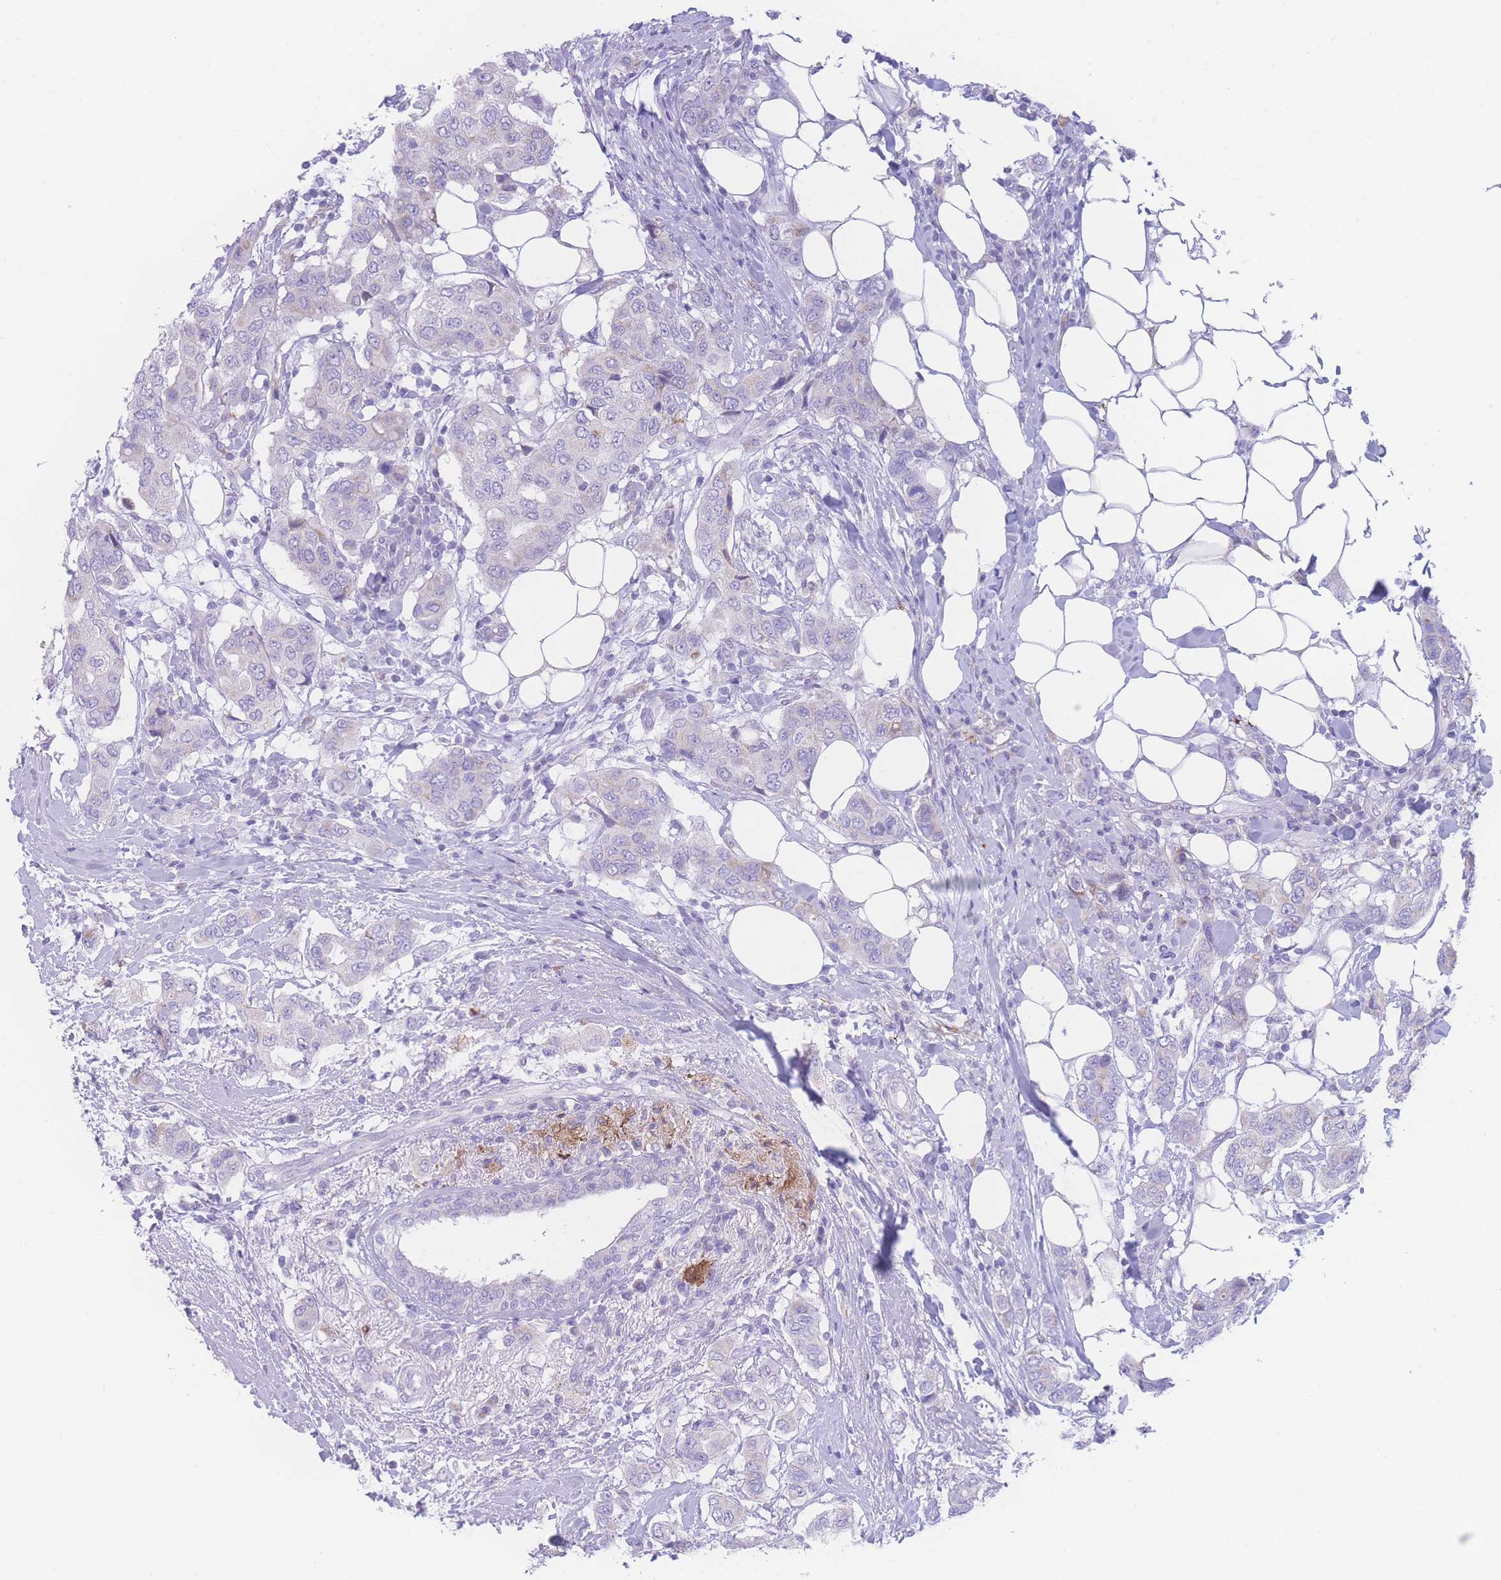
{"staining": {"intensity": "negative", "quantity": "none", "location": "none"}, "tissue": "breast cancer", "cell_type": "Tumor cells", "image_type": "cancer", "snomed": [{"axis": "morphology", "description": "Lobular carcinoma"}, {"axis": "topography", "description": "Breast"}], "caption": "Immunohistochemistry image of neoplastic tissue: breast lobular carcinoma stained with DAB displays no significant protein positivity in tumor cells. The staining is performed using DAB (3,3'-diaminobenzidine) brown chromogen with nuclei counter-stained in using hematoxylin.", "gene": "NBEAL1", "patient": {"sex": "female", "age": 51}}